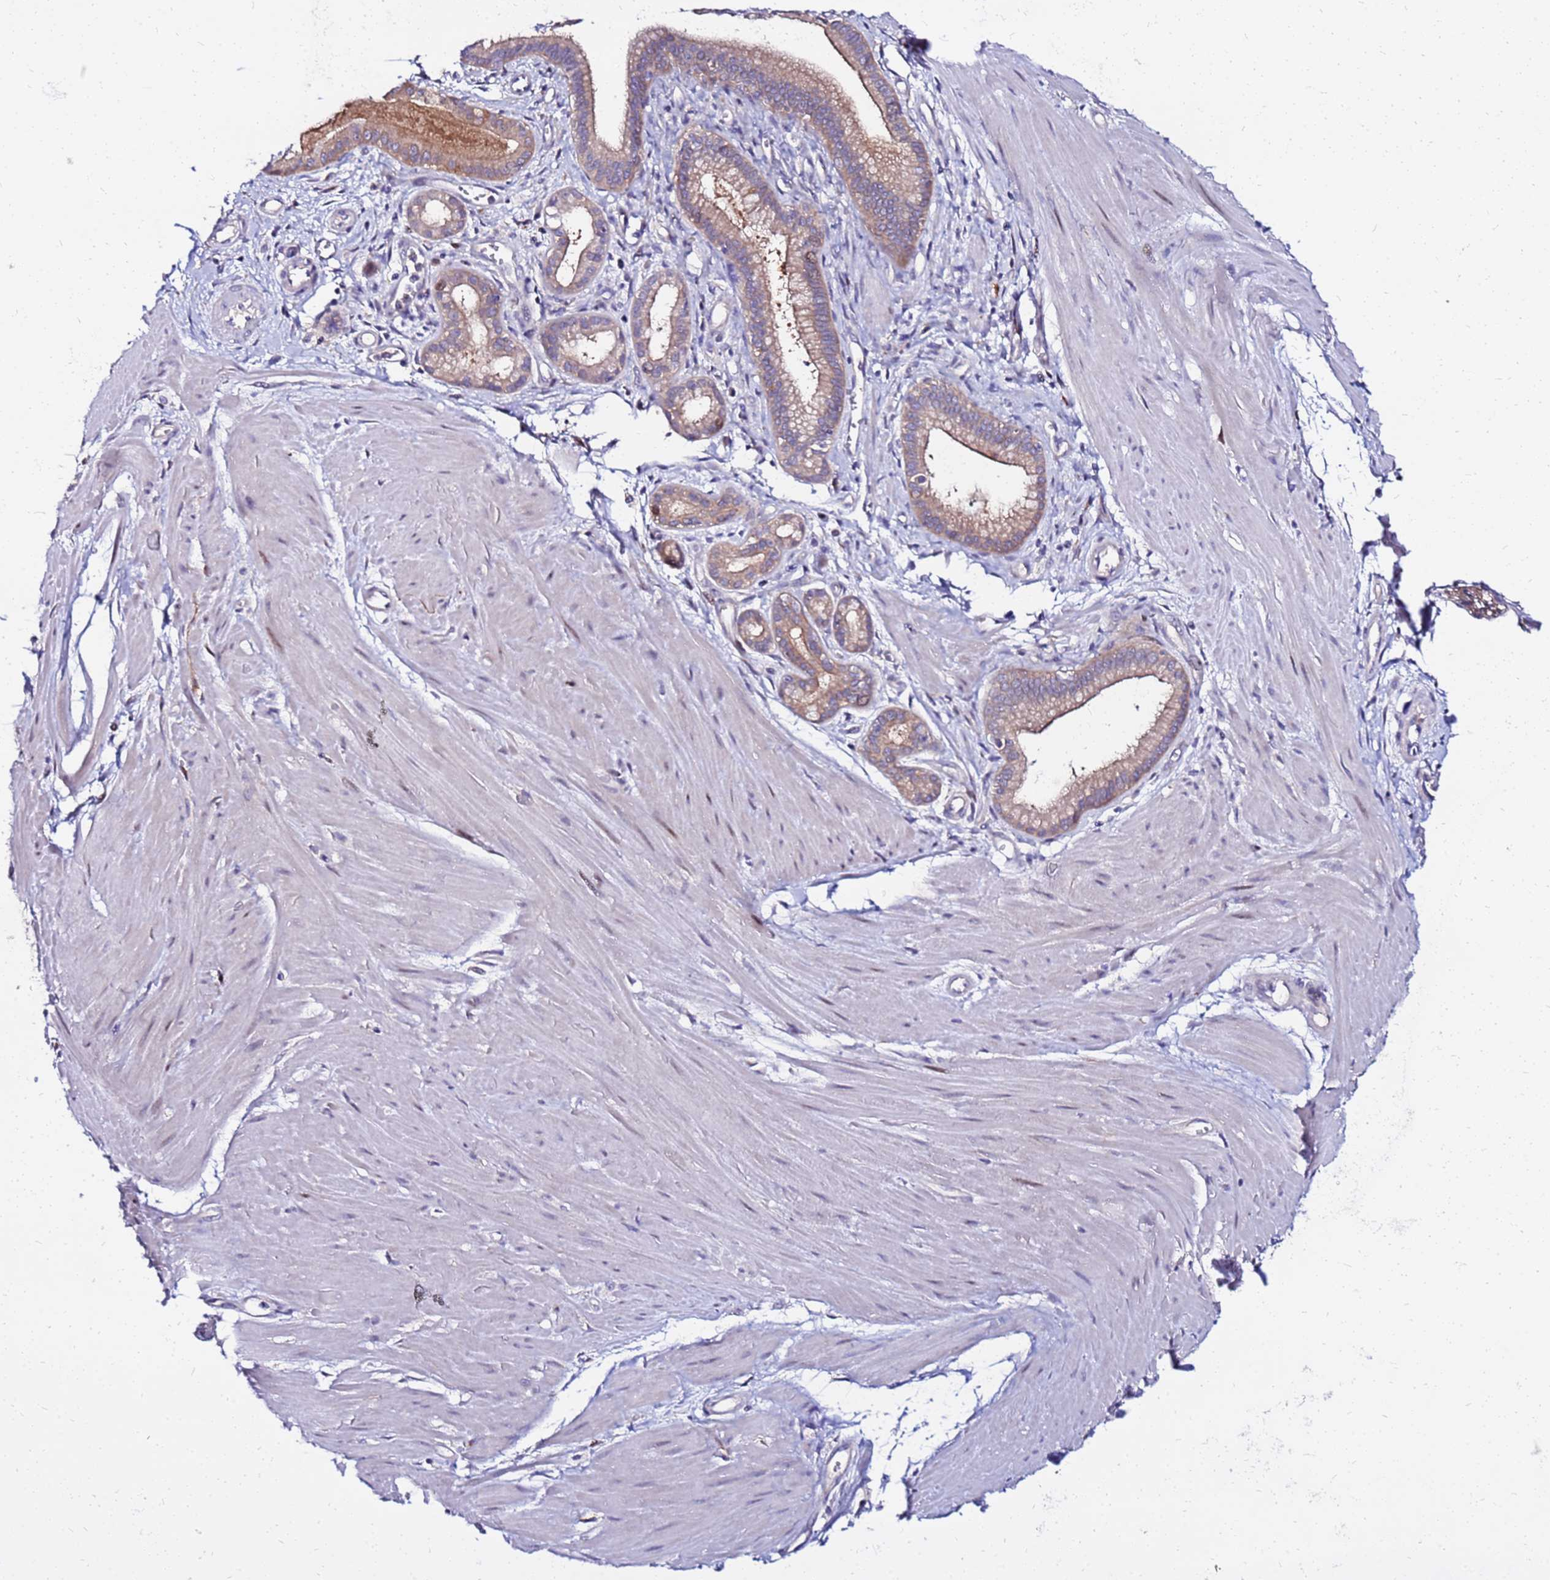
{"staining": {"intensity": "weak", "quantity": ">75%", "location": "cytoplasmic/membranous"}, "tissue": "pancreatic cancer", "cell_type": "Tumor cells", "image_type": "cancer", "snomed": [{"axis": "morphology", "description": "Adenocarcinoma, NOS"}, {"axis": "topography", "description": "Pancreas"}], "caption": "An immunohistochemistry (IHC) photomicrograph of neoplastic tissue is shown. Protein staining in brown highlights weak cytoplasmic/membranous positivity in adenocarcinoma (pancreatic) within tumor cells.", "gene": "ARHGEF5", "patient": {"sex": "female", "age": 72}}